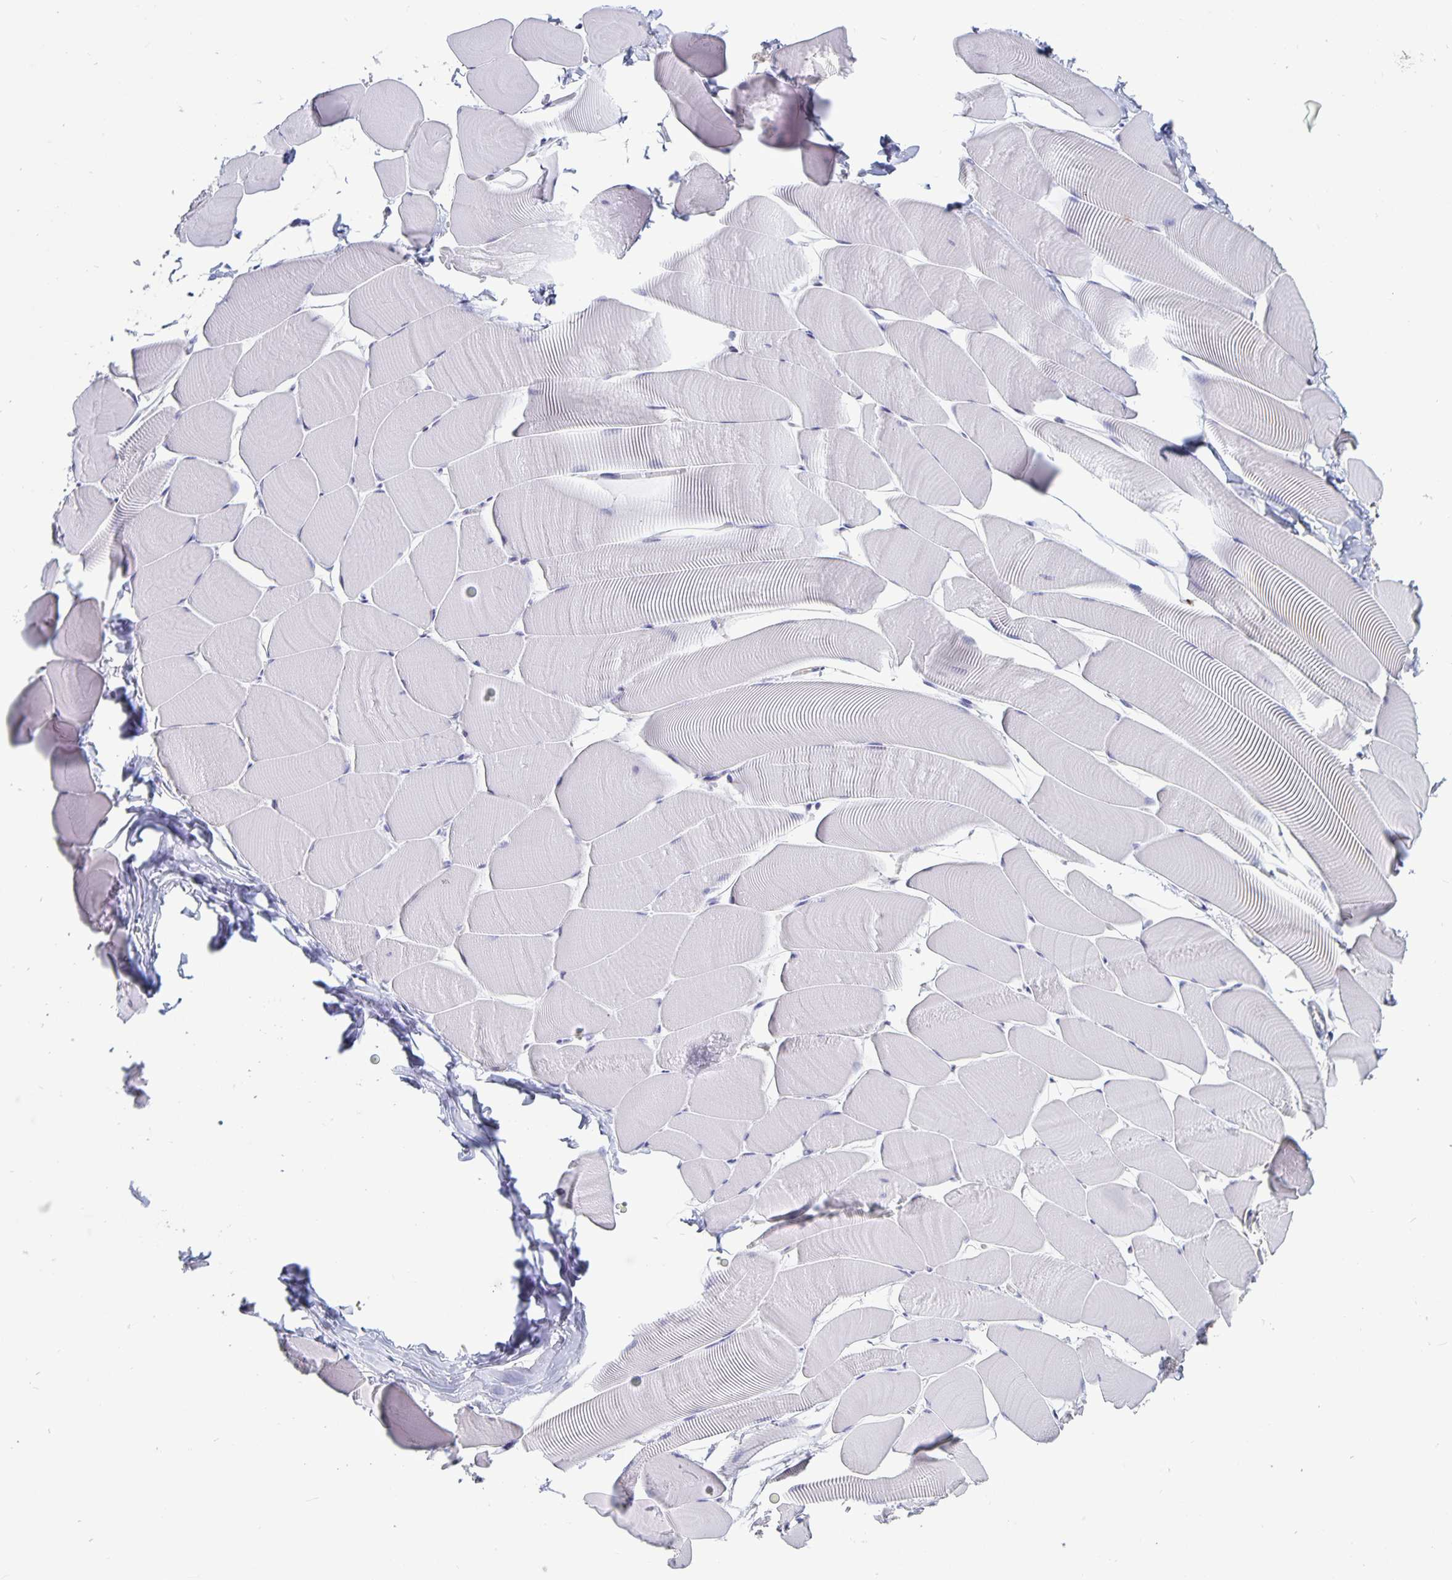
{"staining": {"intensity": "negative", "quantity": "none", "location": "none"}, "tissue": "skeletal muscle", "cell_type": "Myocytes", "image_type": "normal", "snomed": [{"axis": "morphology", "description": "Normal tissue, NOS"}, {"axis": "topography", "description": "Skeletal muscle"}], "caption": "DAB immunohistochemical staining of unremarkable skeletal muscle shows no significant positivity in myocytes. (Brightfield microscopy of DAB (3,3'-diaminobenzidine) immunohistochemistry at high magnification).", "gene": "PLCB3", "patient": {"sex": "male", "age": 25}}